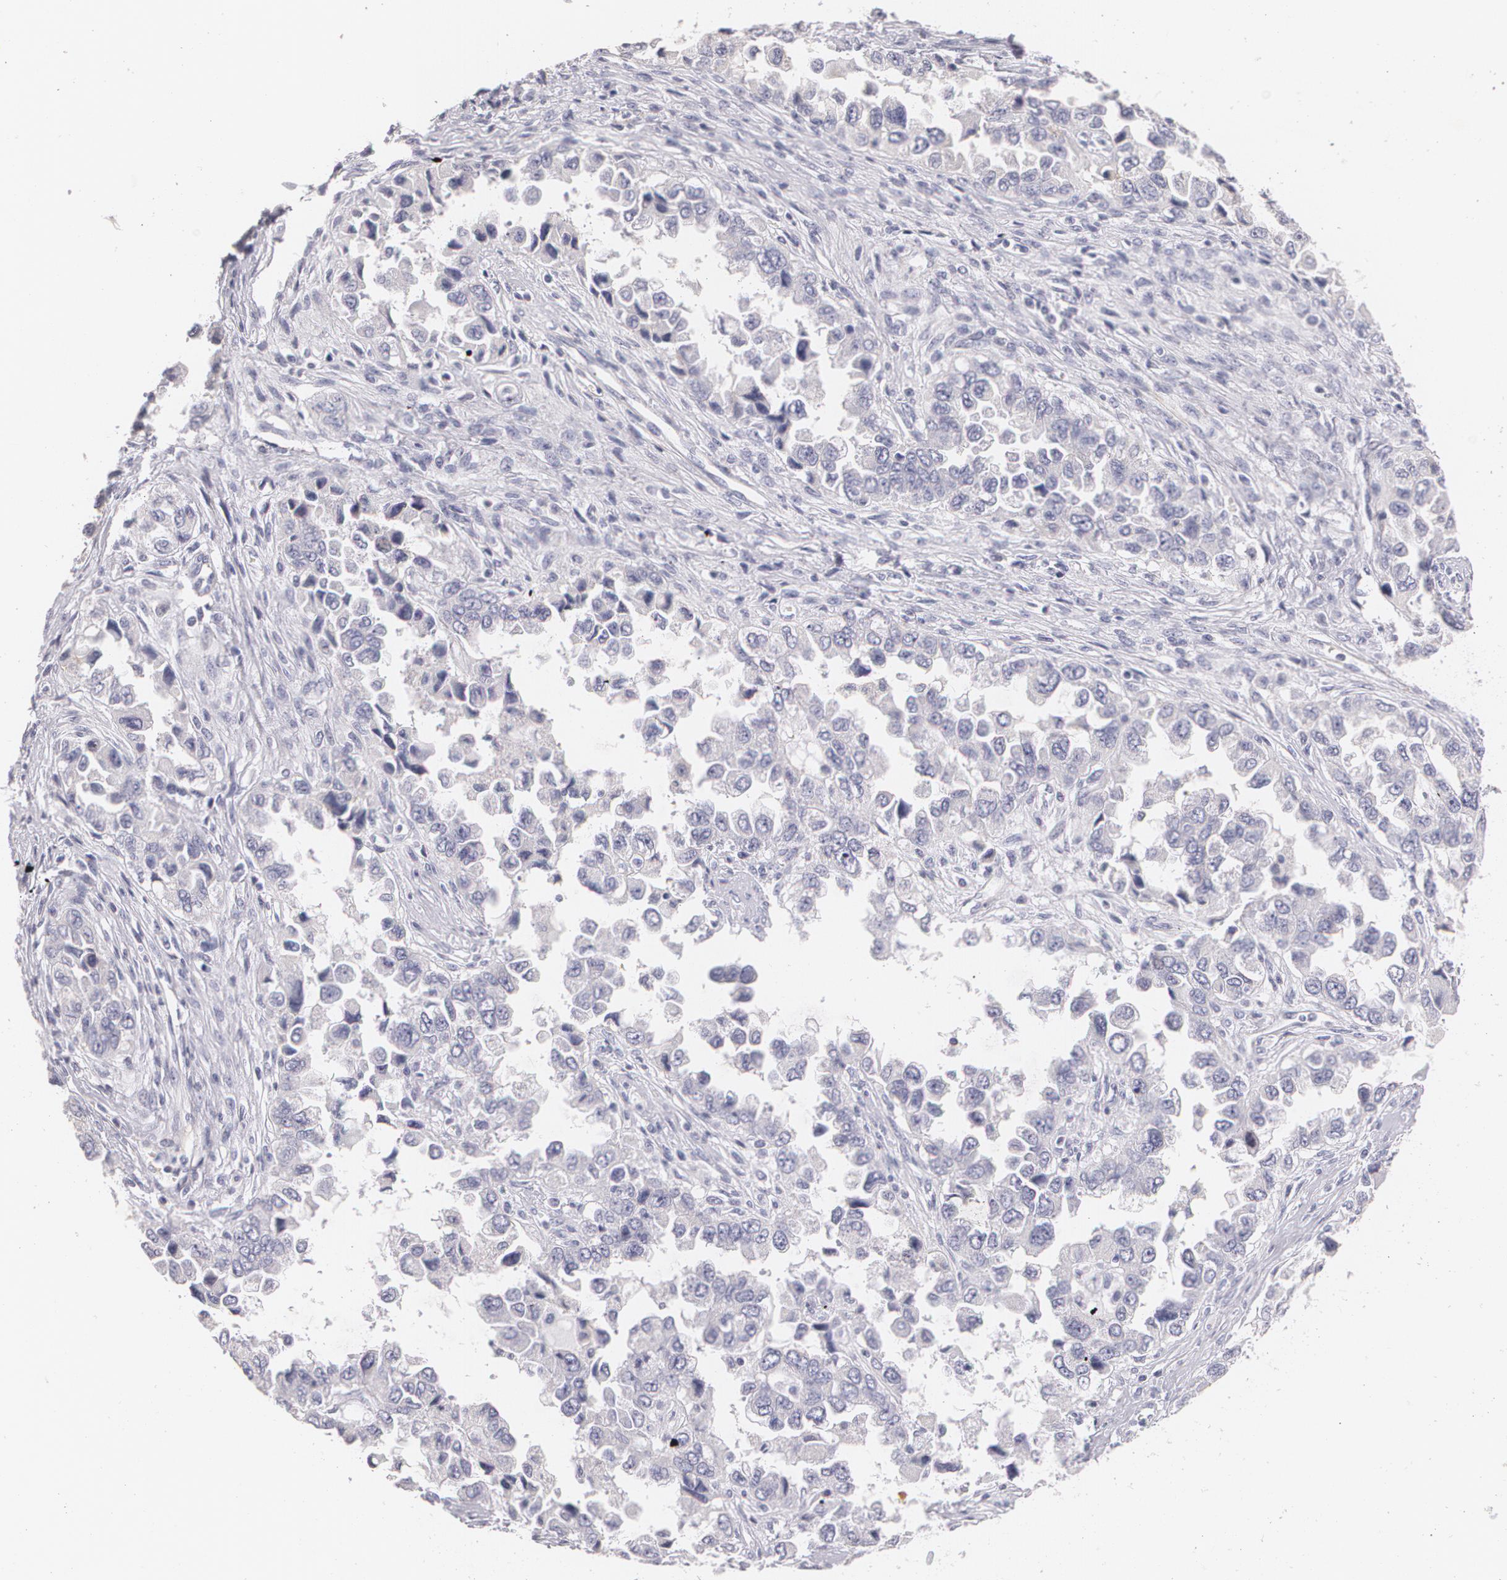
{"staining": {"intensity": "negative", "quantity": "none", "location": "none"}, "tissue": "ovarian cancer", "cell_type": "Tumor cells", "image_type": "cancer", "snomed": [{"axis": "morphology", "description": "Cystadenocarcinoma, serous, NOS"}, {"axis": "topography", "description": "Ovary"}], "caption": "Immunohistochemistry of human serous cystadenocarcinoma (ovarian) displays no positivity in tumor cells.", "gene": "NGFR", "patient": {"sex": "female", "age": 84}}